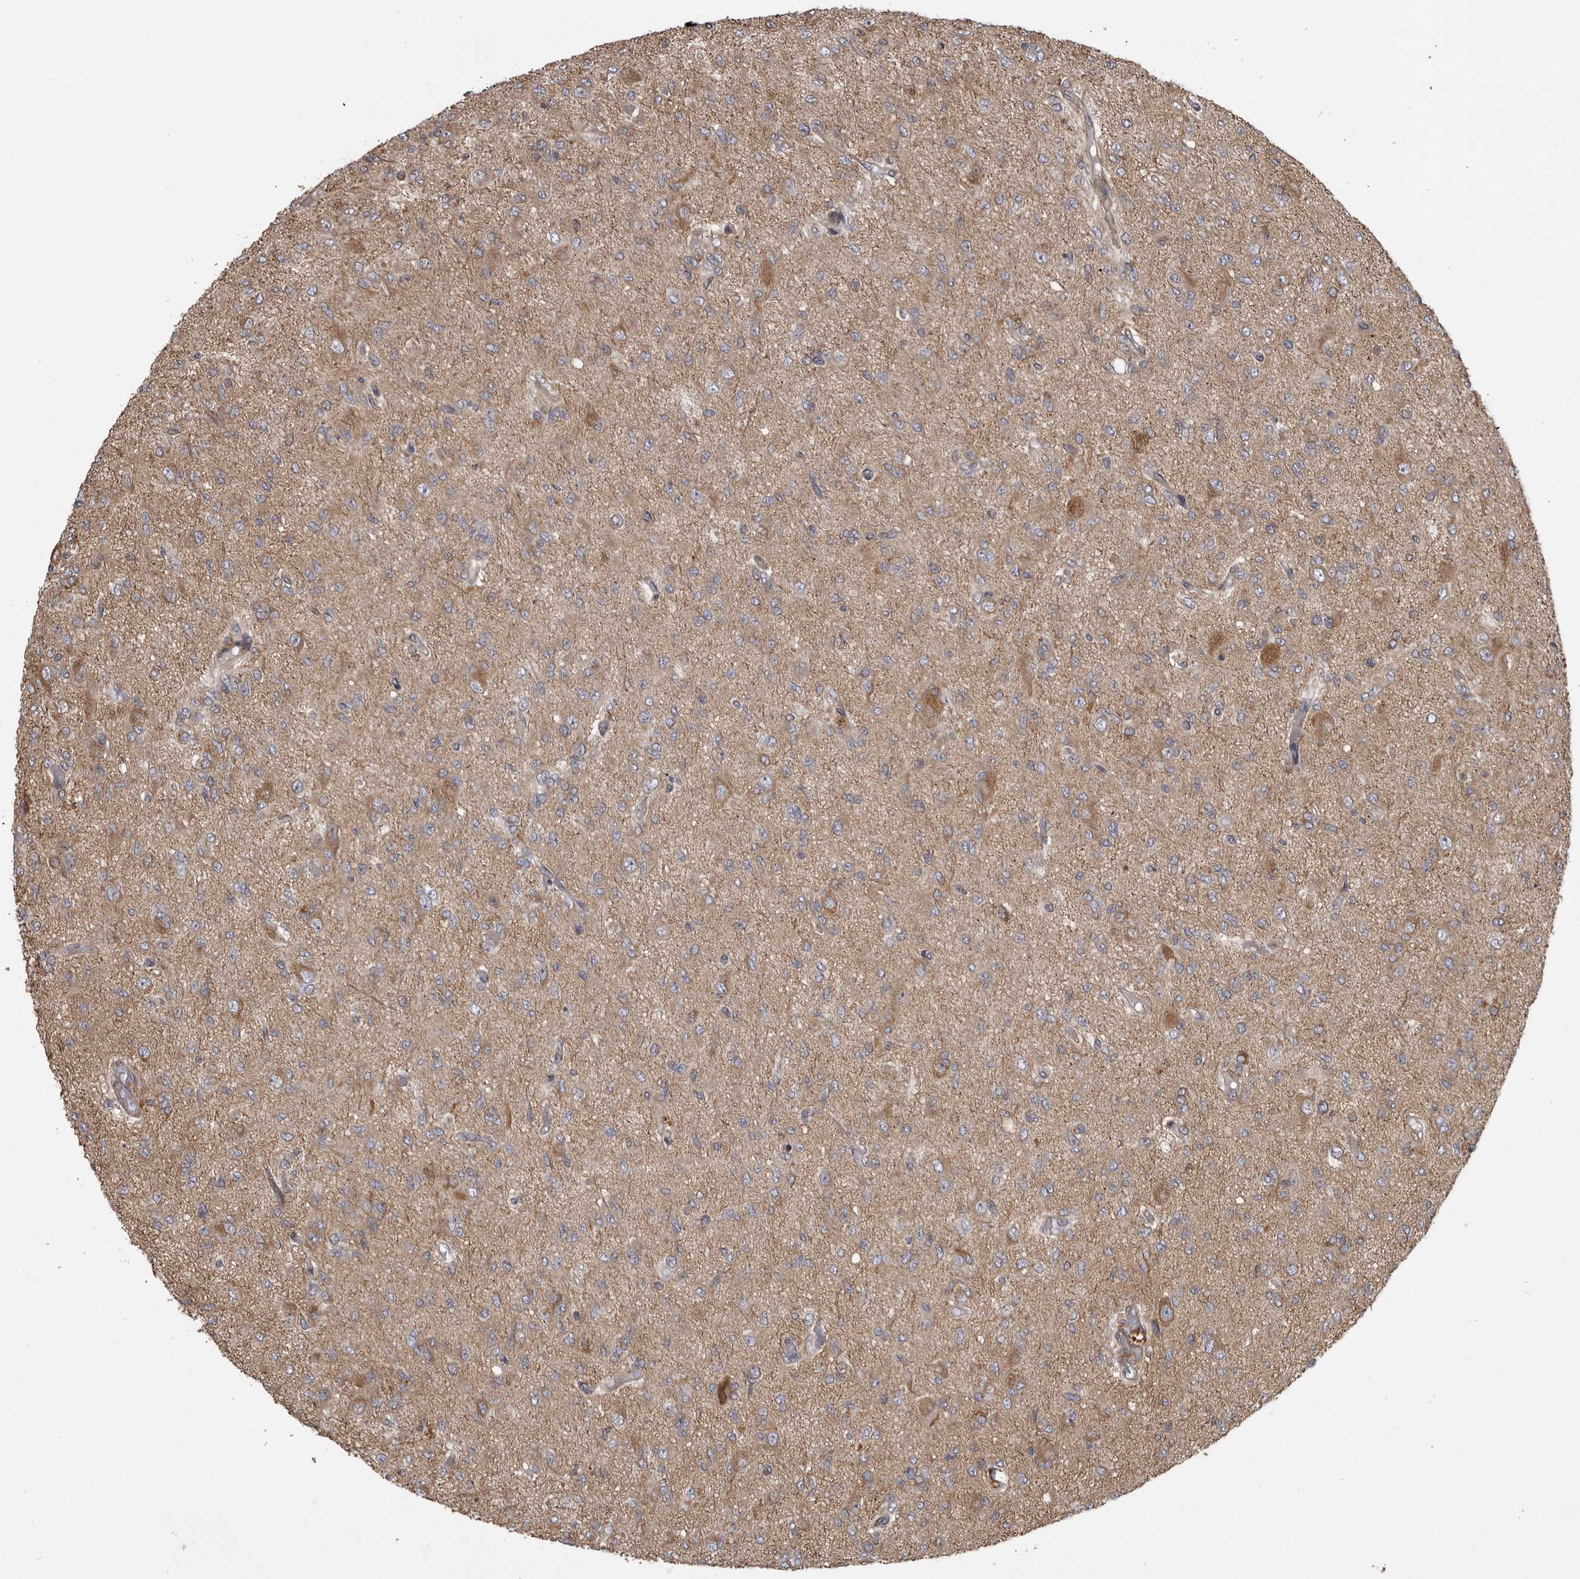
{"staining": {"intensity": "negative", "quantity": "none", "location": "none"}, "tissue": "glioma", "cell_type": "Tumor cells", "image_type": "cancer", "snomed": [{"axis": "morphology", "description": "Glioma, malignant, High grade"}, {"axis": "topography", "description": "Brain"}], "caption": "Photomicrograph shows no protein positivity in tumor cells of glioma tissue.", "gene": "ZNRF1", "patient": {"sex": "female", "age": 59}}